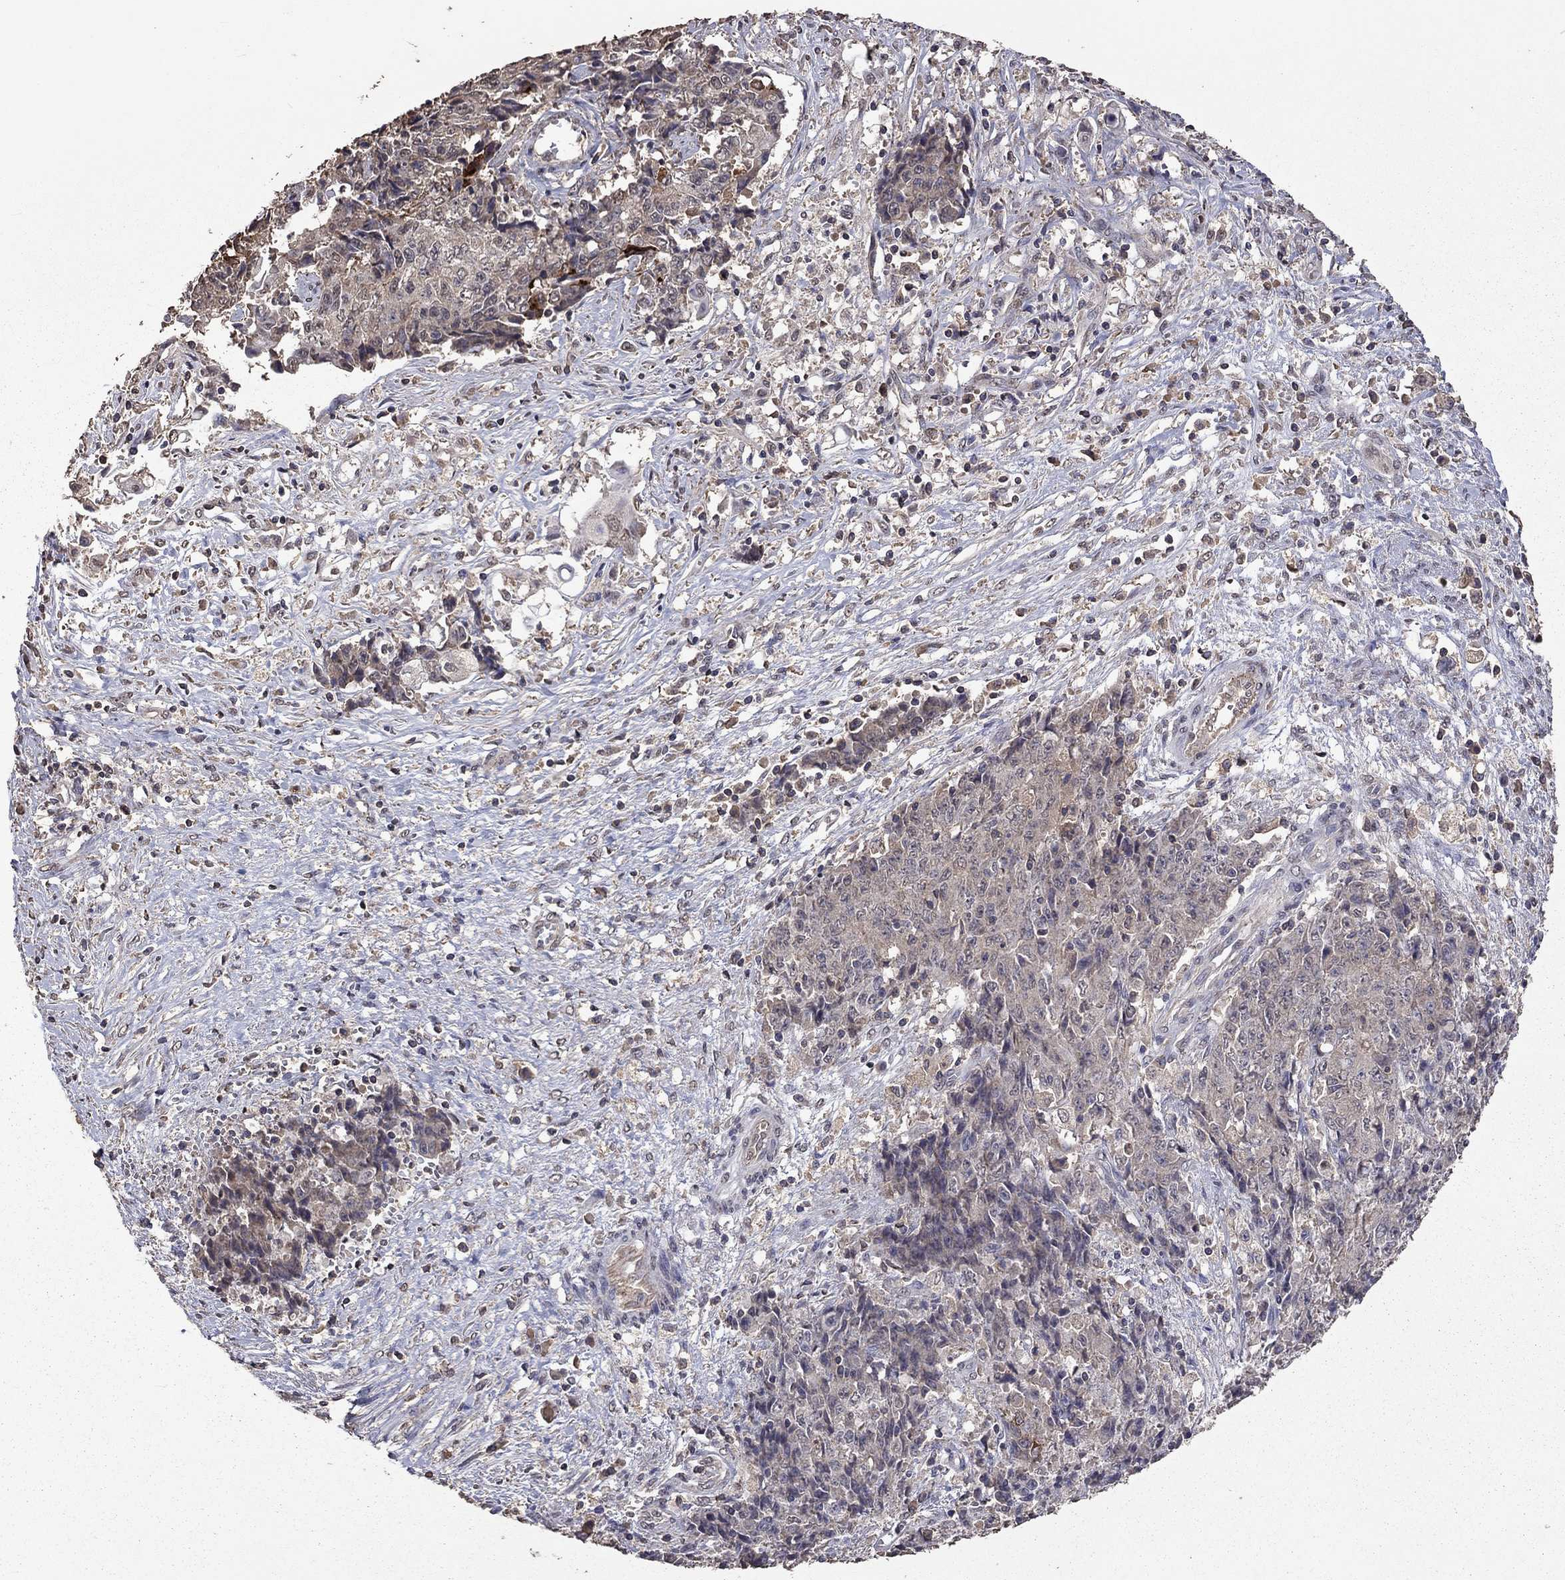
{"staining": {"intensity": "negative", "quantity": "none", "location": "none"}, "tissue": "ovarian cancer", "cell_type": "Tumor cells", "image_type": "cancer", "snomed": [{"axis": "morphology", "description": "Carcinoma, endometroid"}, {"axis": "topography", "description": "Ovary"}], "caption": "Immunohistochemistry image of neoplastic tissue: human ovarian endometroid carcinoma stained with DAB (3,3'-diaminobenzidine) reveals no significant protein staining in tumor cells.", "gene": "SERPINA5", "patient": {"sex": "female", "age": 42}}